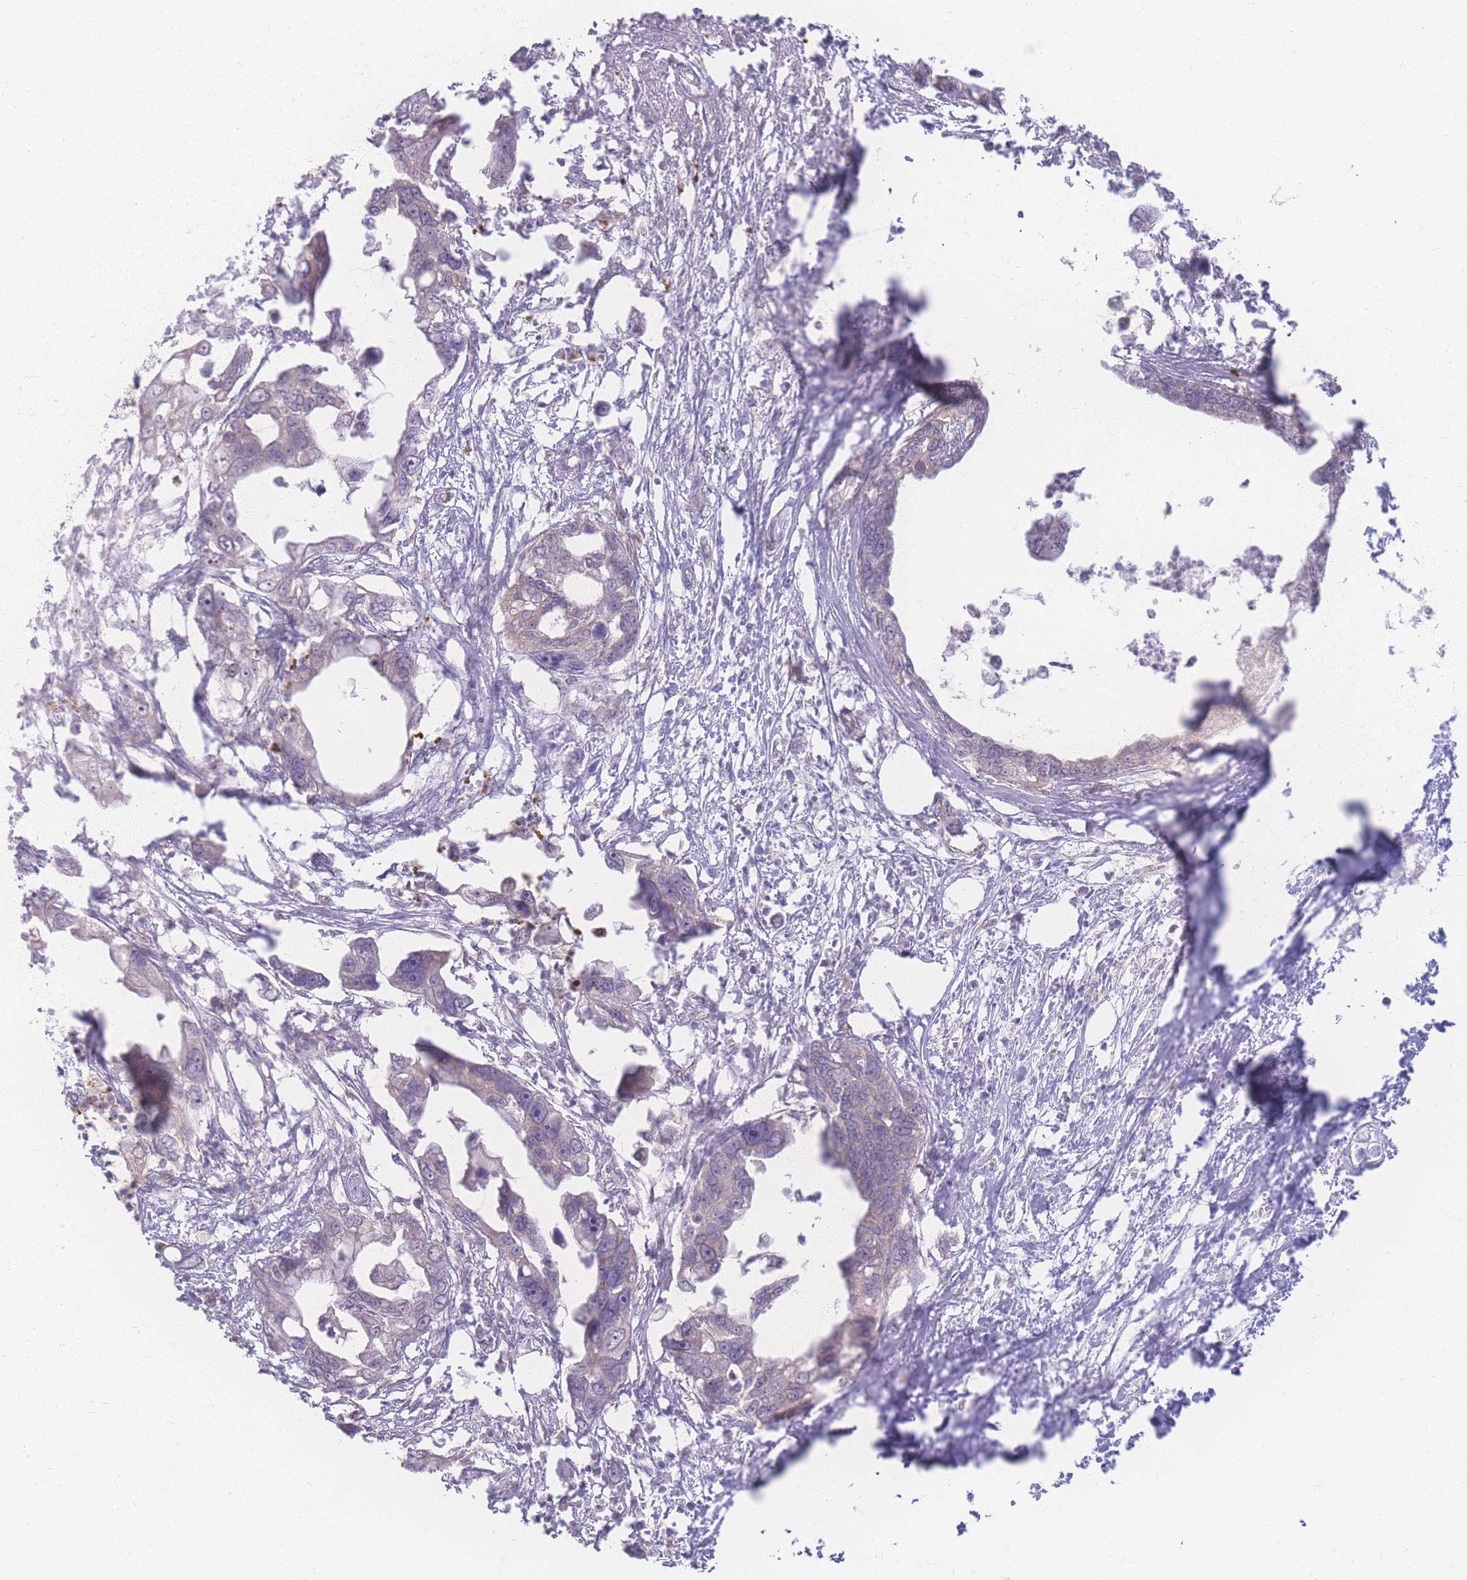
{"staining": {"intensity": "negative", "quantity": "none", "location": "none"}, "tissue": "pancreatic cancer", "cell_type": "Tumor cells", "image_type": "cancer", "snomed": [{"axis": "morphology", "description": "Adenocarcinoma, NOS"}, {"axis": "topography", "description": "Pancreas"}], "caption": "Adenocarcinoma (pancreatic) was stained to show a protein in brown. There is no significant staining in tumor cells.", "gene": "INSR", "patient": {"sex": "female", "age": 83}}